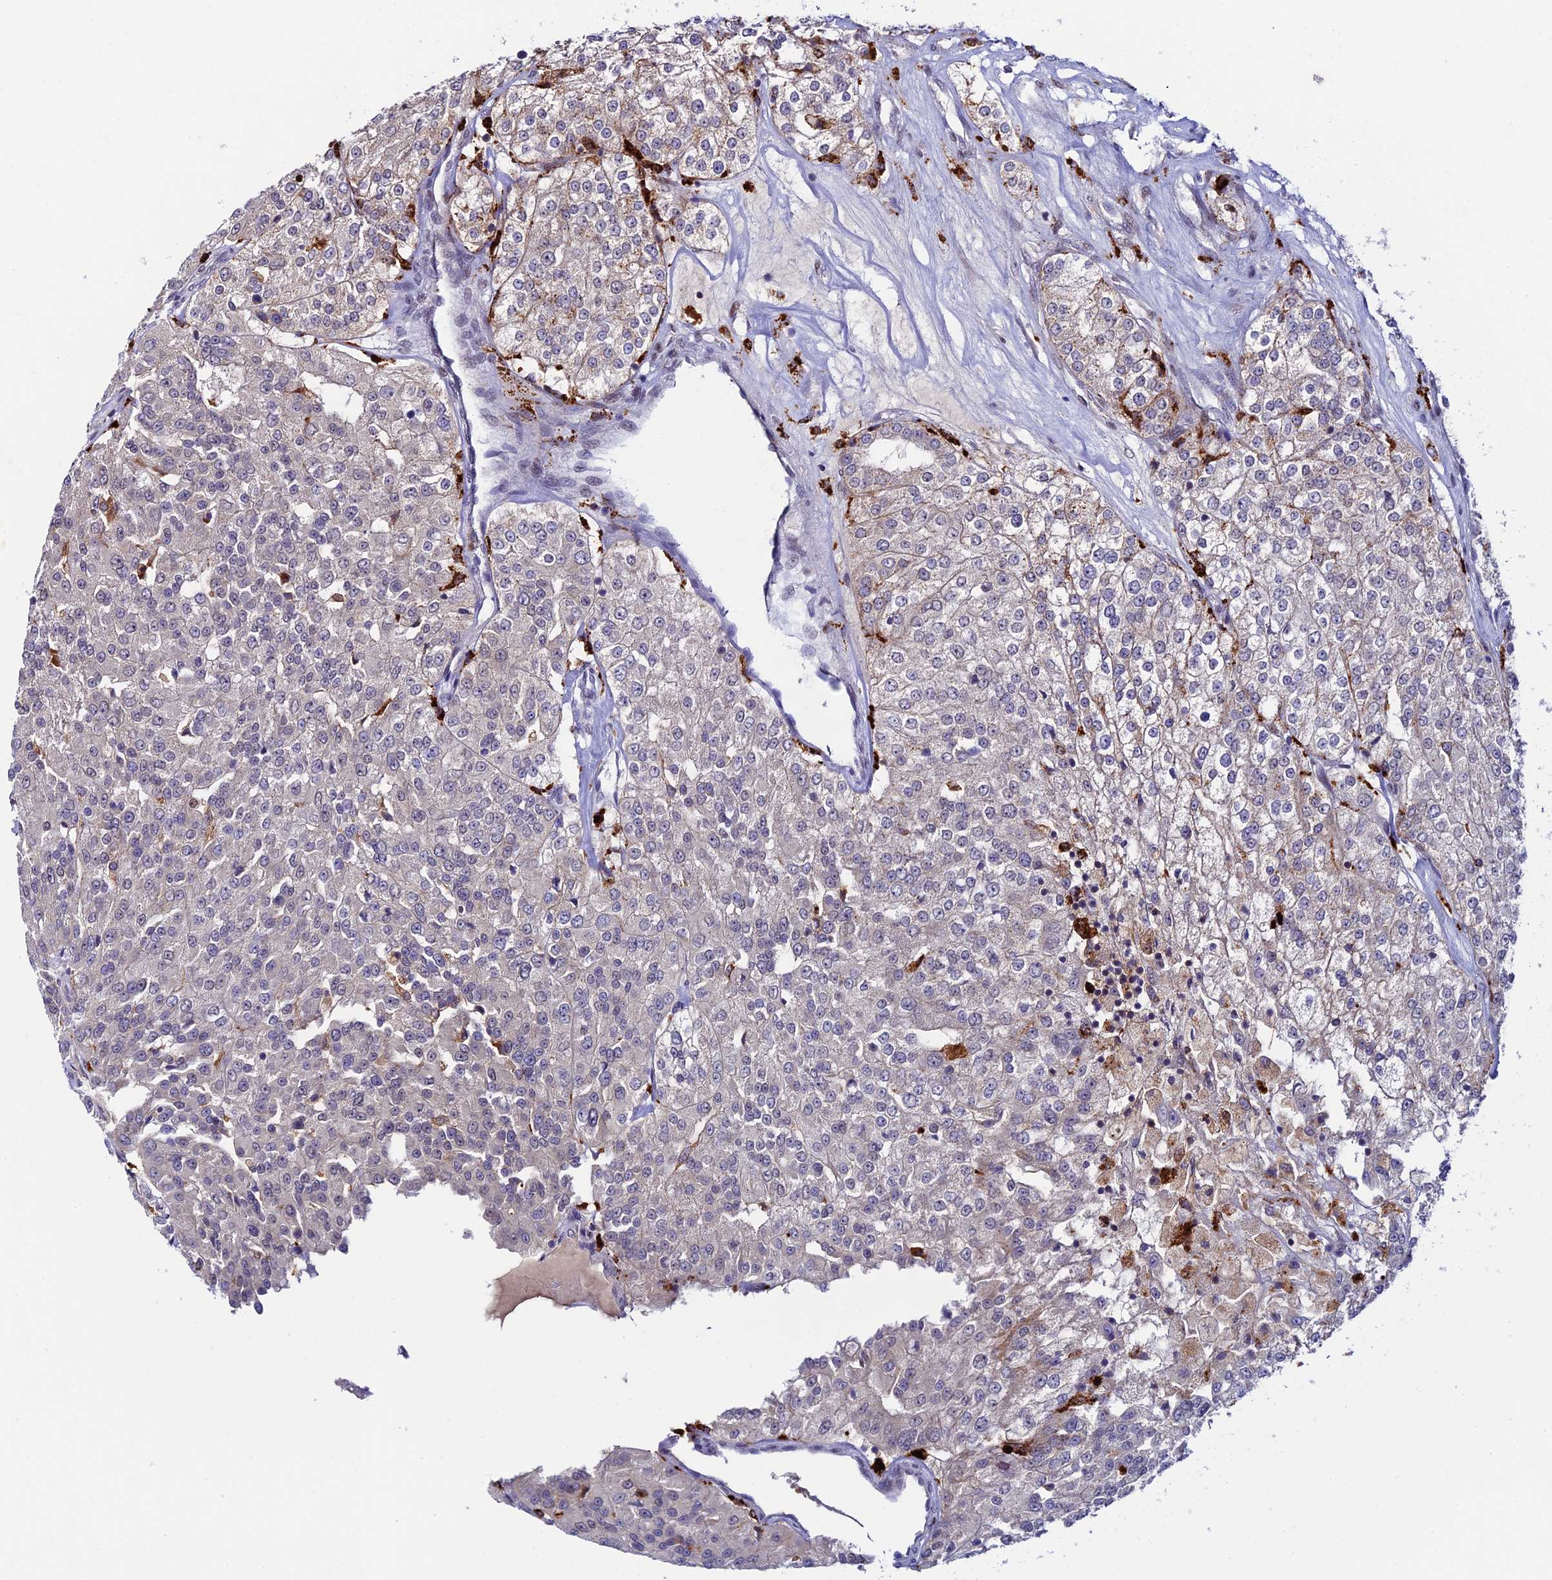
{"staining": {"intensity": "negative", "quantity": "none", "location": "none"}, "tissue": "renal cancer", "cell_type": "Tumor cells", "image_type": "cancer", "snomed": [{"axis": "morphology", "description": "Adenocarcinoma, NOS"}, {"axis": "topography", "description": "Kidney"}], "caption": "This is an immunohistochemistry image of renal cancer (adenocarcinoma). There is no staining in tumor cells.", "gene": "HIC1", "patient": {"sex": "female", "age": 63}}